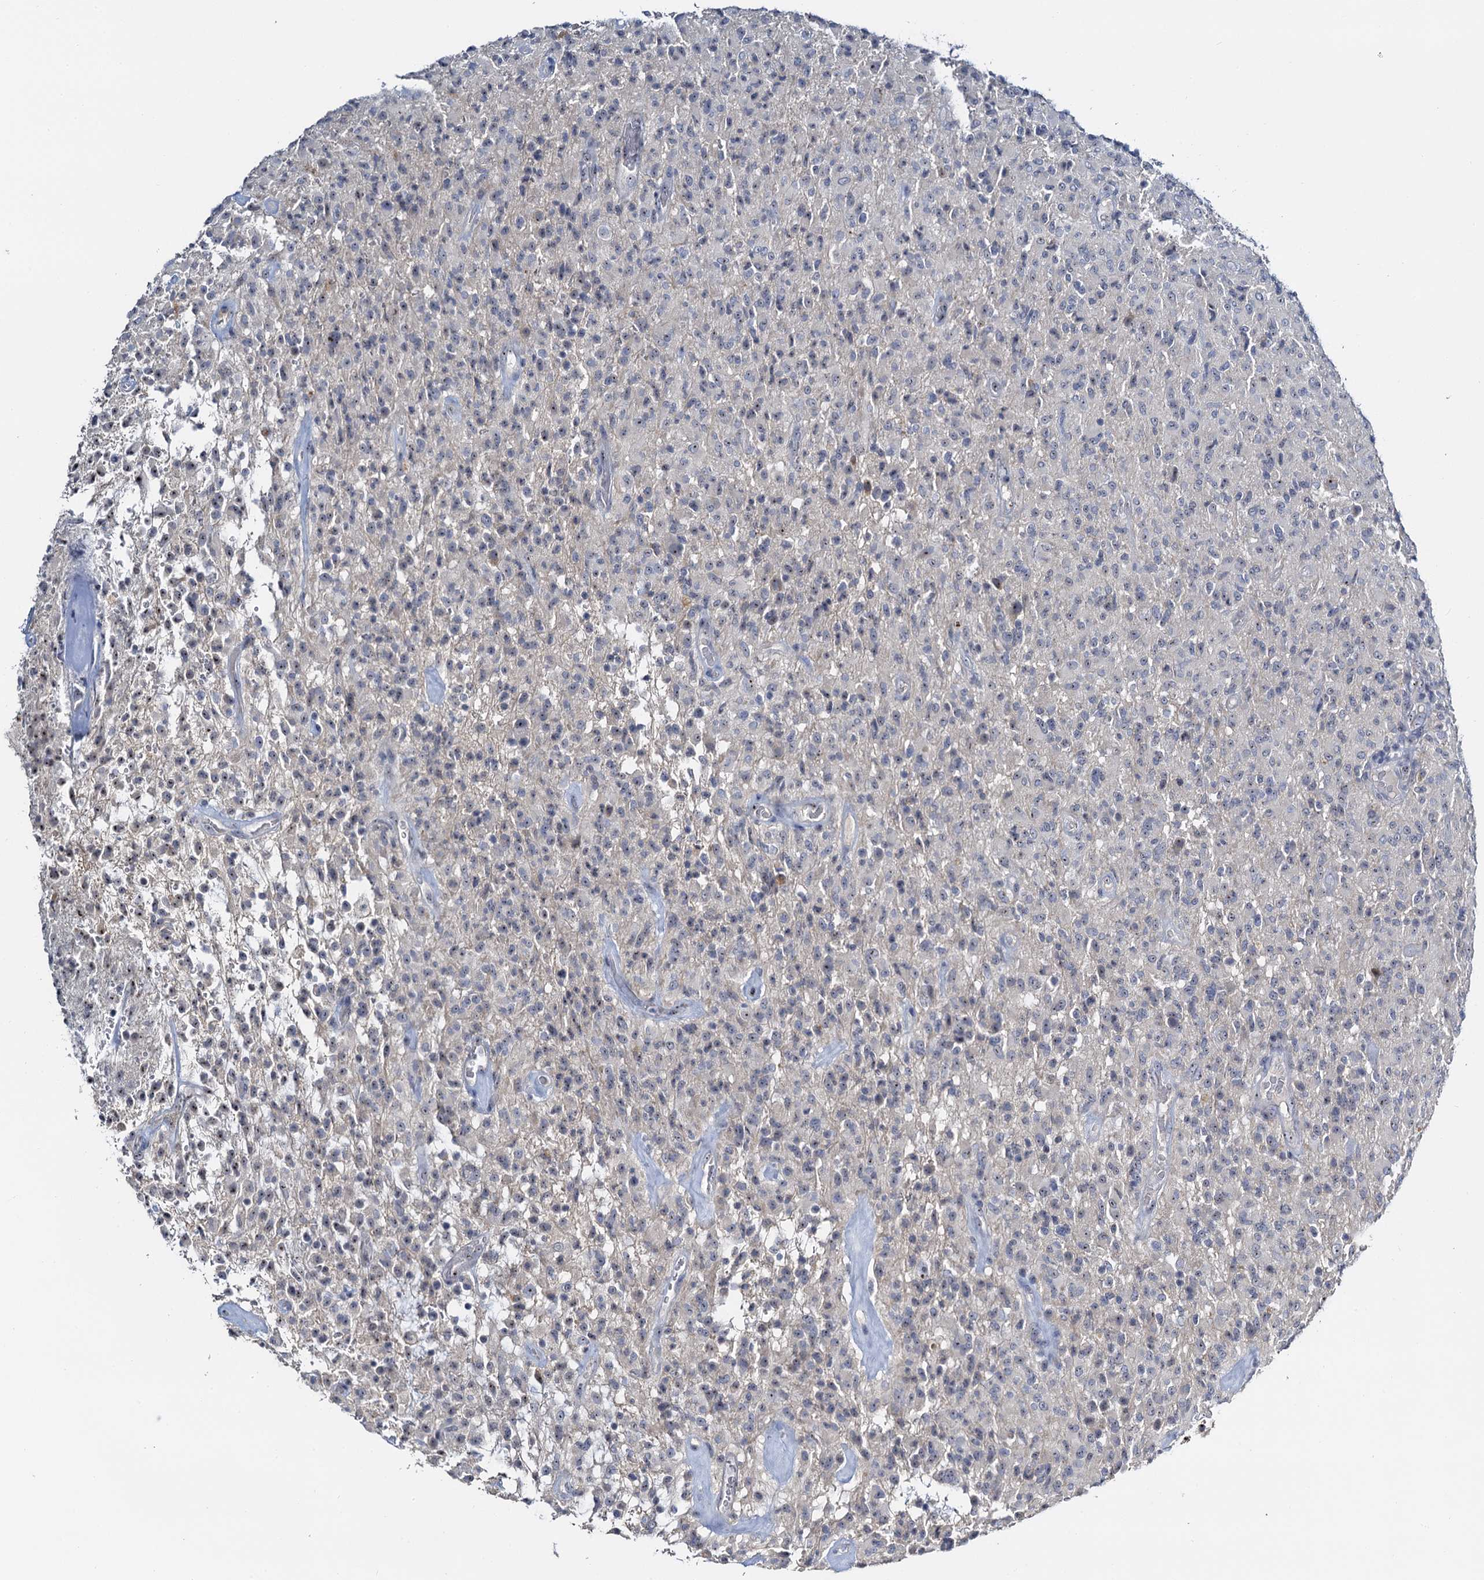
{"staining": {"intensity": "negative", "quantity": "none", "location": "none"}, "tissue": "glioma", "cell_type": "Tumor cells", "image_type": "cancer", "snomed": [{"axis": "morphology", "description": "Glioma, malignant, High grade"}, {"axis": "topography", "description": "Brain"}], "caption": "DAB (3,3'-diaminobenzidine) immunohistochemical staining of malignant glioma (high-grade) reveals no significant positivity in tumor cells.", "gene": "NOP2", "patient": {"sex": "female", "age": 57}}